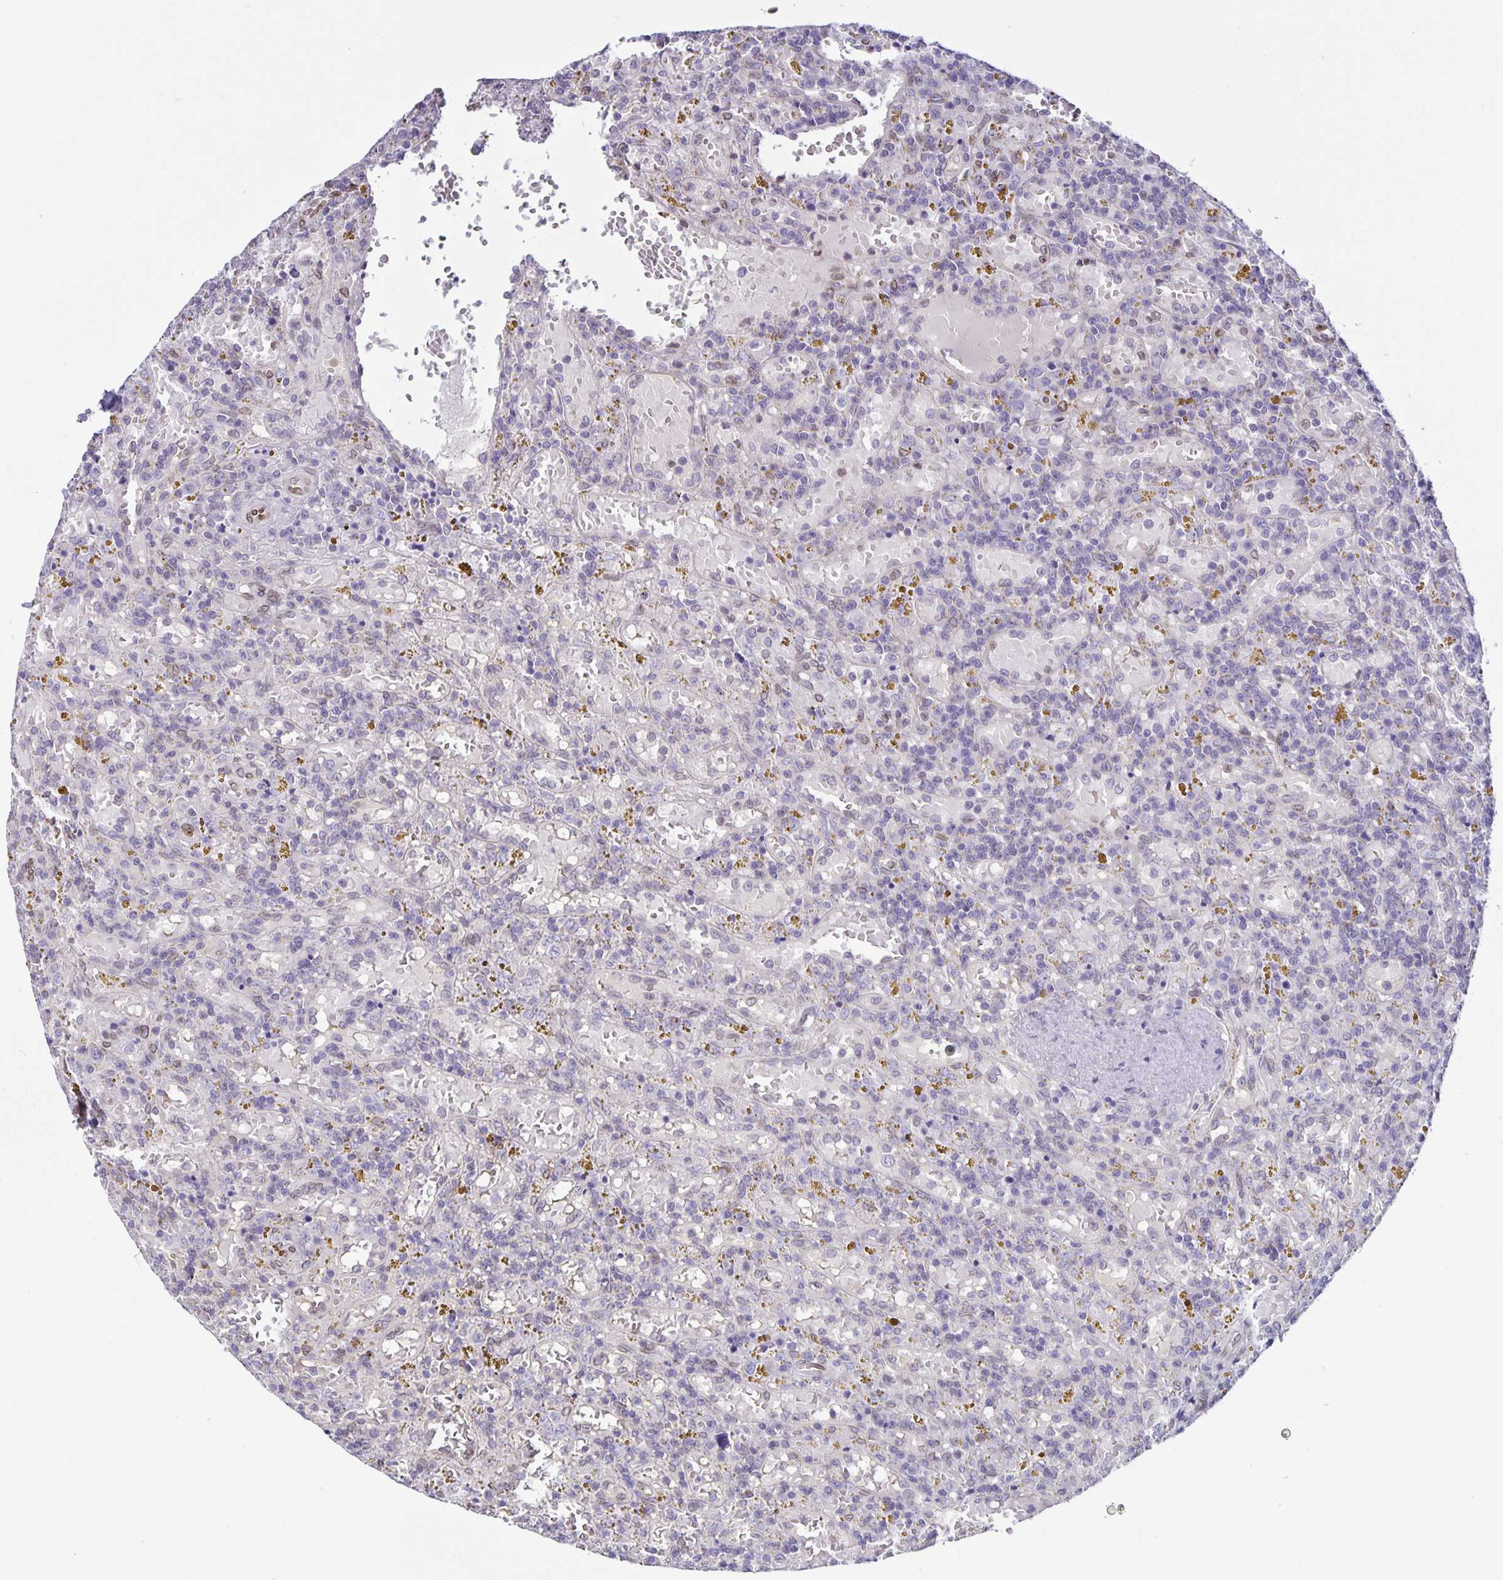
{"staining": {"intensity": "negative", "quantity": "none", "location": "none"}, "tissue": "lymphoma", "cell_type": "Tumor cells", "image_type": "cancer", "snomed": [{"axis": "morphology", "description": "Malignant lymphoma, non-Hodgkin's type, Low grade"}, {"axis": "topography", "description": "Spleen"}], "caption": "This is a micrograph of immunohistochemistry staining of low-grade malignant lymphoma, non-Hodgkin's type, which shows no expression in tumor cells.", "gene": "SYNE2", "patient": {"sex": "female", "age": 65}}